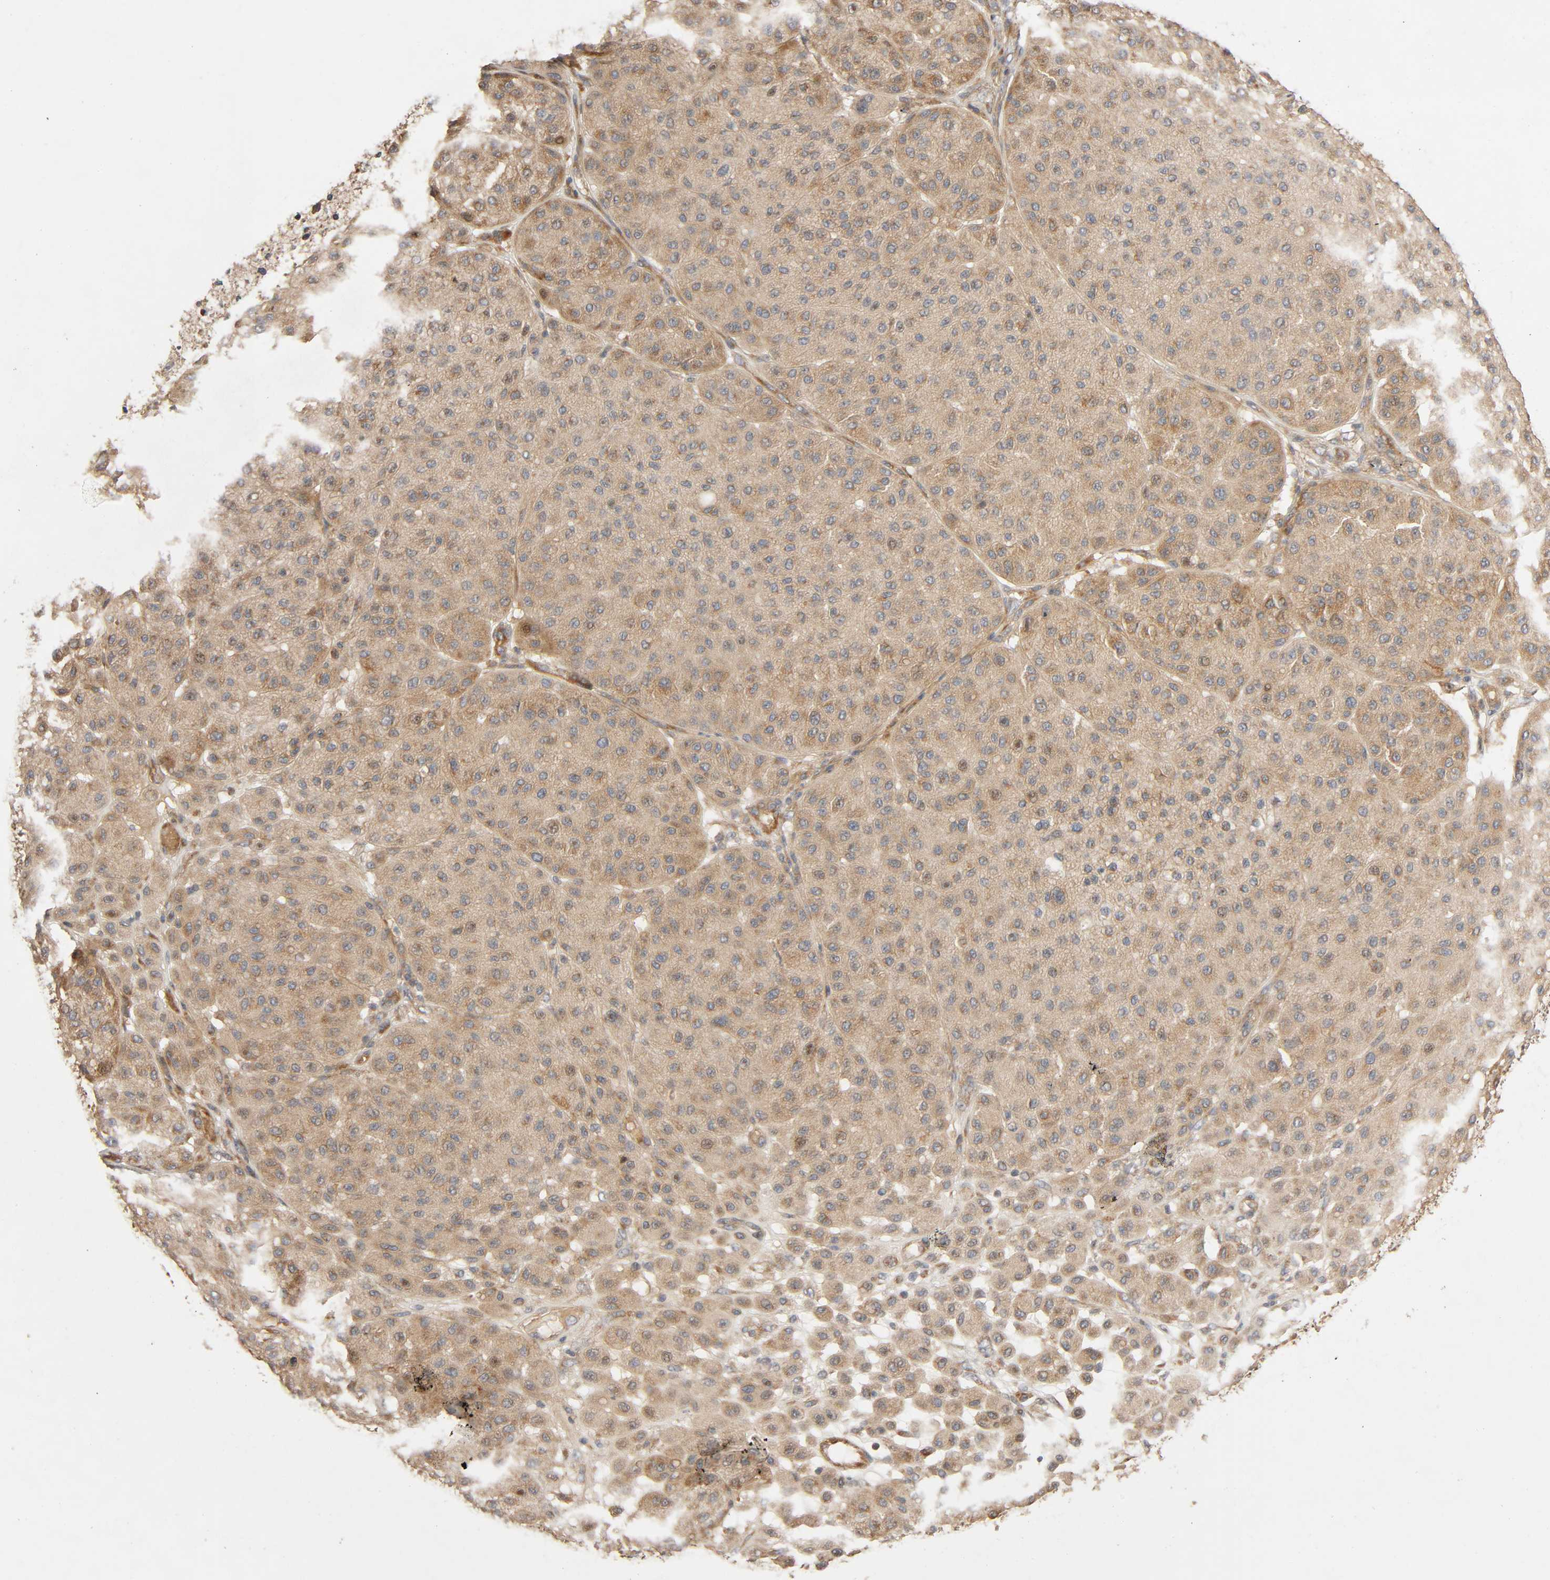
{"staining": {"intensity": "weak", "quantity": ">75%", "location": "cytoplasmic/membranous"}, "tissue": "melanoma", "cell_type": "Tumor cells", "image_type": "cancer", "snomed": [{"axis": "morphology", "description": "Normal tissue, NOS"}, {"axis": "morphology", "description": "Malignant melanoma, Metastatic site"}, {"axis": "topography", "description": "Skin"}], "caption": "Immunohistochemical staining of human malignant melanoma (metastatic site) reveals weak cytoplasmic/membranous protein staining in approximately >75% of tumor cells. (Stains: DAB in brown, nuclei in blue, Microscopy: brightfield microscopy at high magnification).", "gene": "SGSM1", "patient": {"sex": "male", "age": 41}}